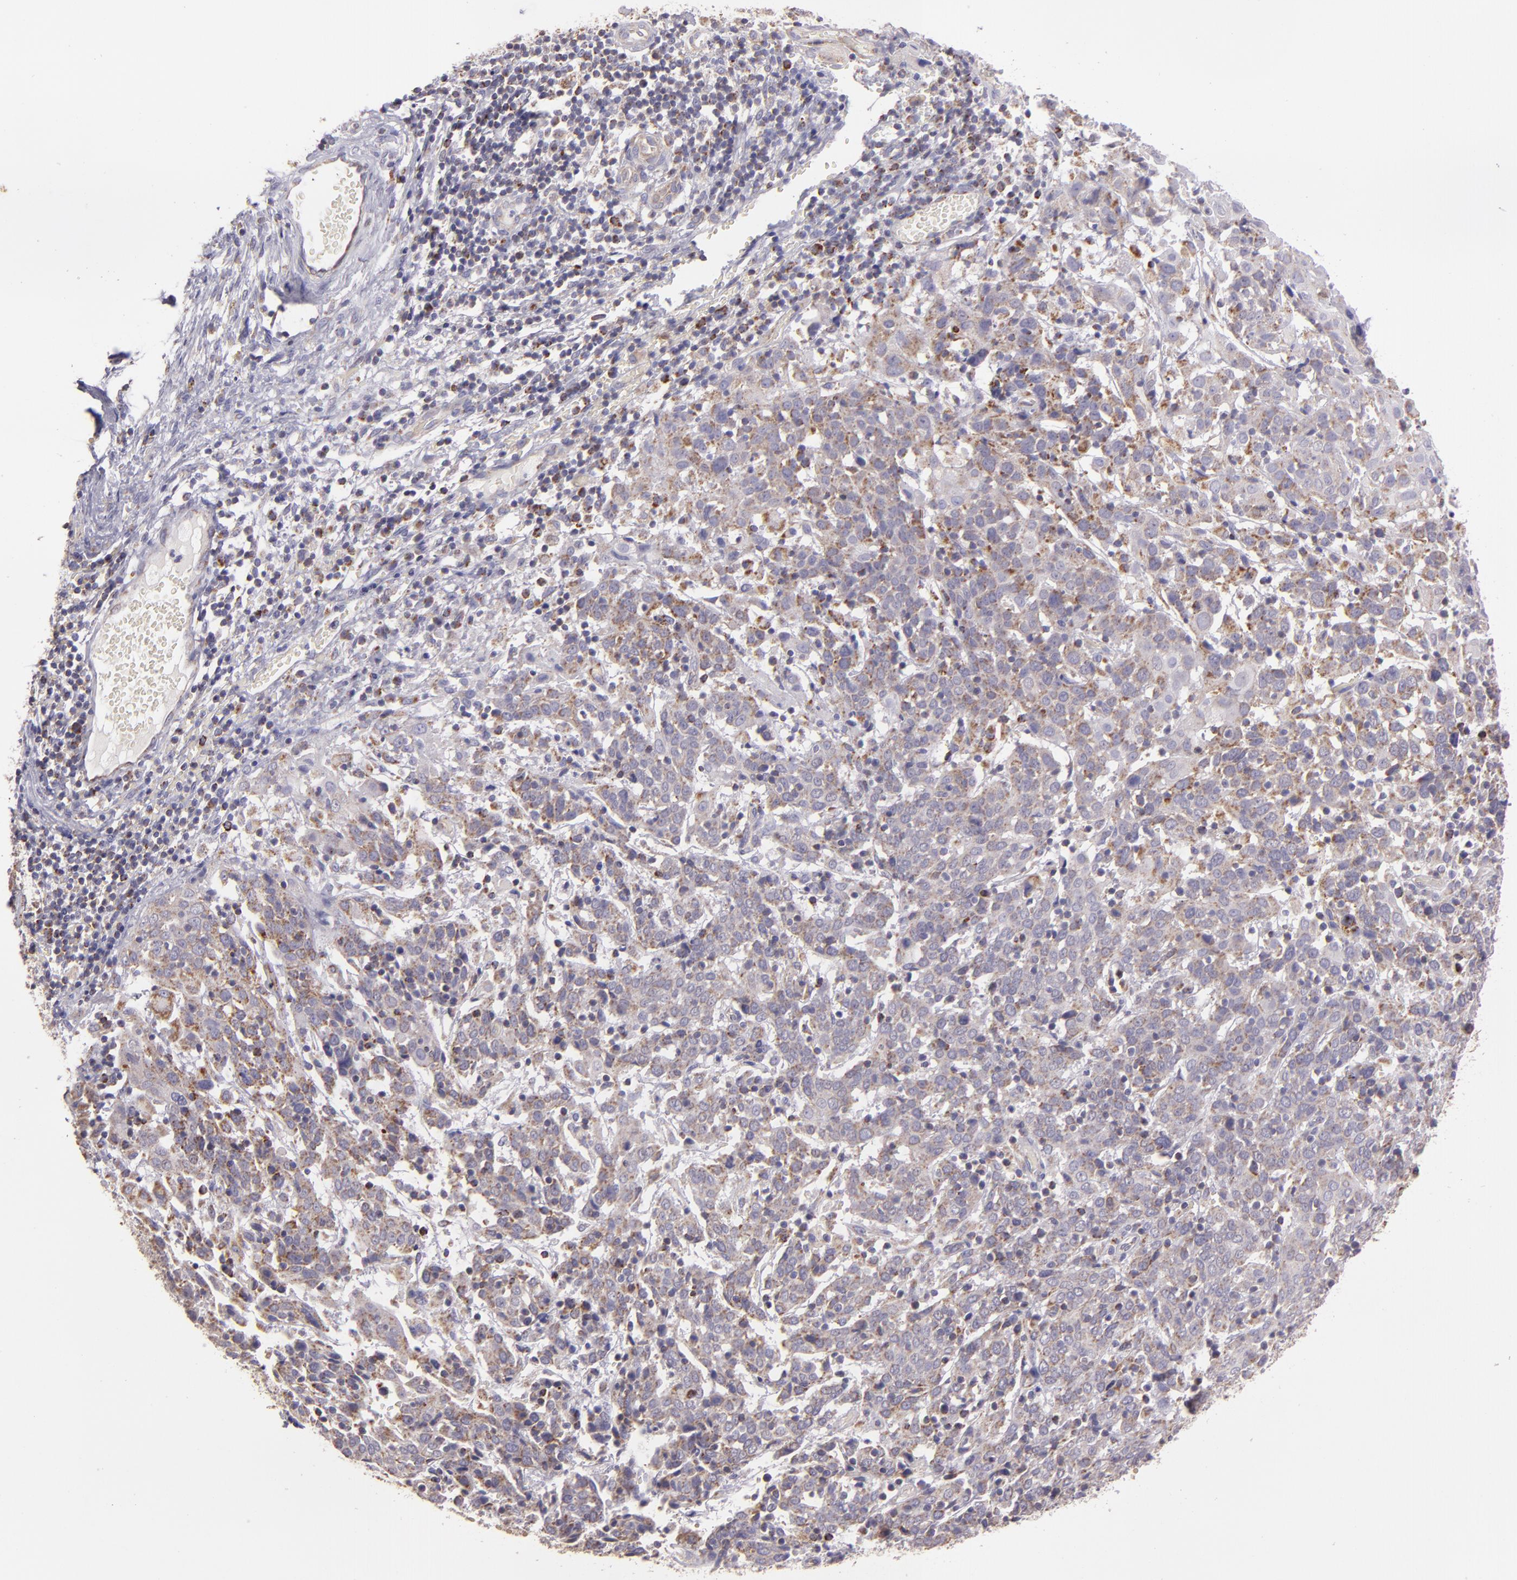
{"staining": {"intensity": "weak", "quantity": ">75%", "location": "cytoplasmic/membranous"}, "tissue": "cervical cancer", "cell_type": "Tumor cells", "image_type": "cancer", "snomed": [{"axis": "morphology", "description": "Normal tissue, NOS"}, {"axis": "morphology", "description": "Squamous cell carcinoma, NOS"}, {"axis": "topography", "description": "Cervix"}], "caption": "A histopathology image of human cervical cancer stained for a protein reveals weak cytoplasmic/membranous brown staining in tumor cells.", "gene": "HSPD1", "patient": {"sex": "female", "age": 67}}